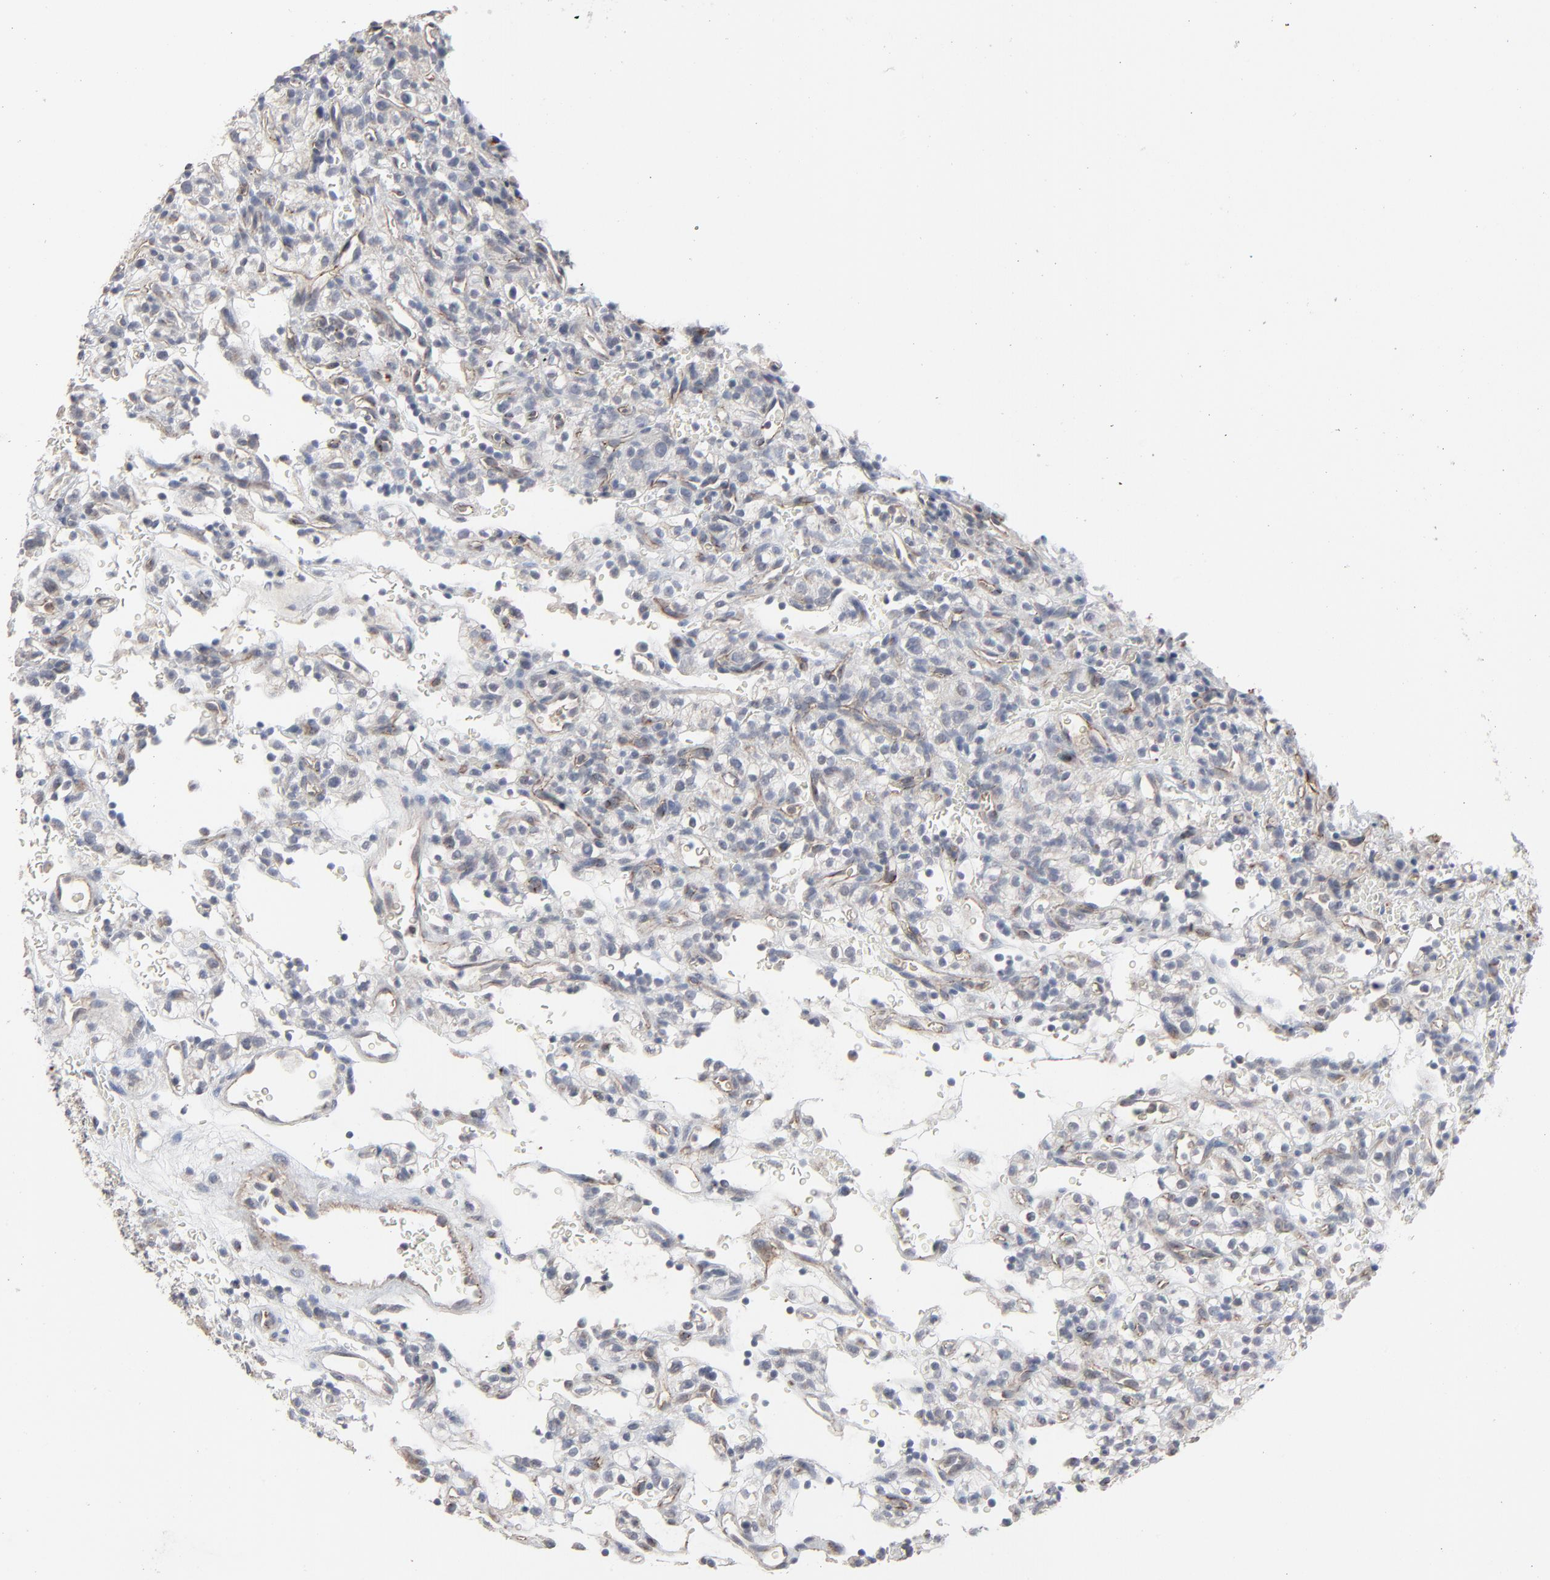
{"staining": {"intensity": "negative", "quantity": "none", "location": "none"}, "tissue": "renal cancer", "cell_type": "Tumor cells", "image_type": "cancer", "snomed": [{"axis": "morphology", "description": "Normal tissue, NOS"}, {"axis": "morphology", "description": "Adenocarcinoma, NOS"}, {"axis": "topography", "description": "Kidney"}], "caption": "IHC micrograph of neoplastic tissue: adenocarcinoma (renal) stained with DAB (3,3'-diaminobenzidine) reveals no significant protein staining in tumor cells. (IHC, brightfield microscopy, high magnification).", "gene": "JAM3", "patient": {"sex": "female", "age": 72}}